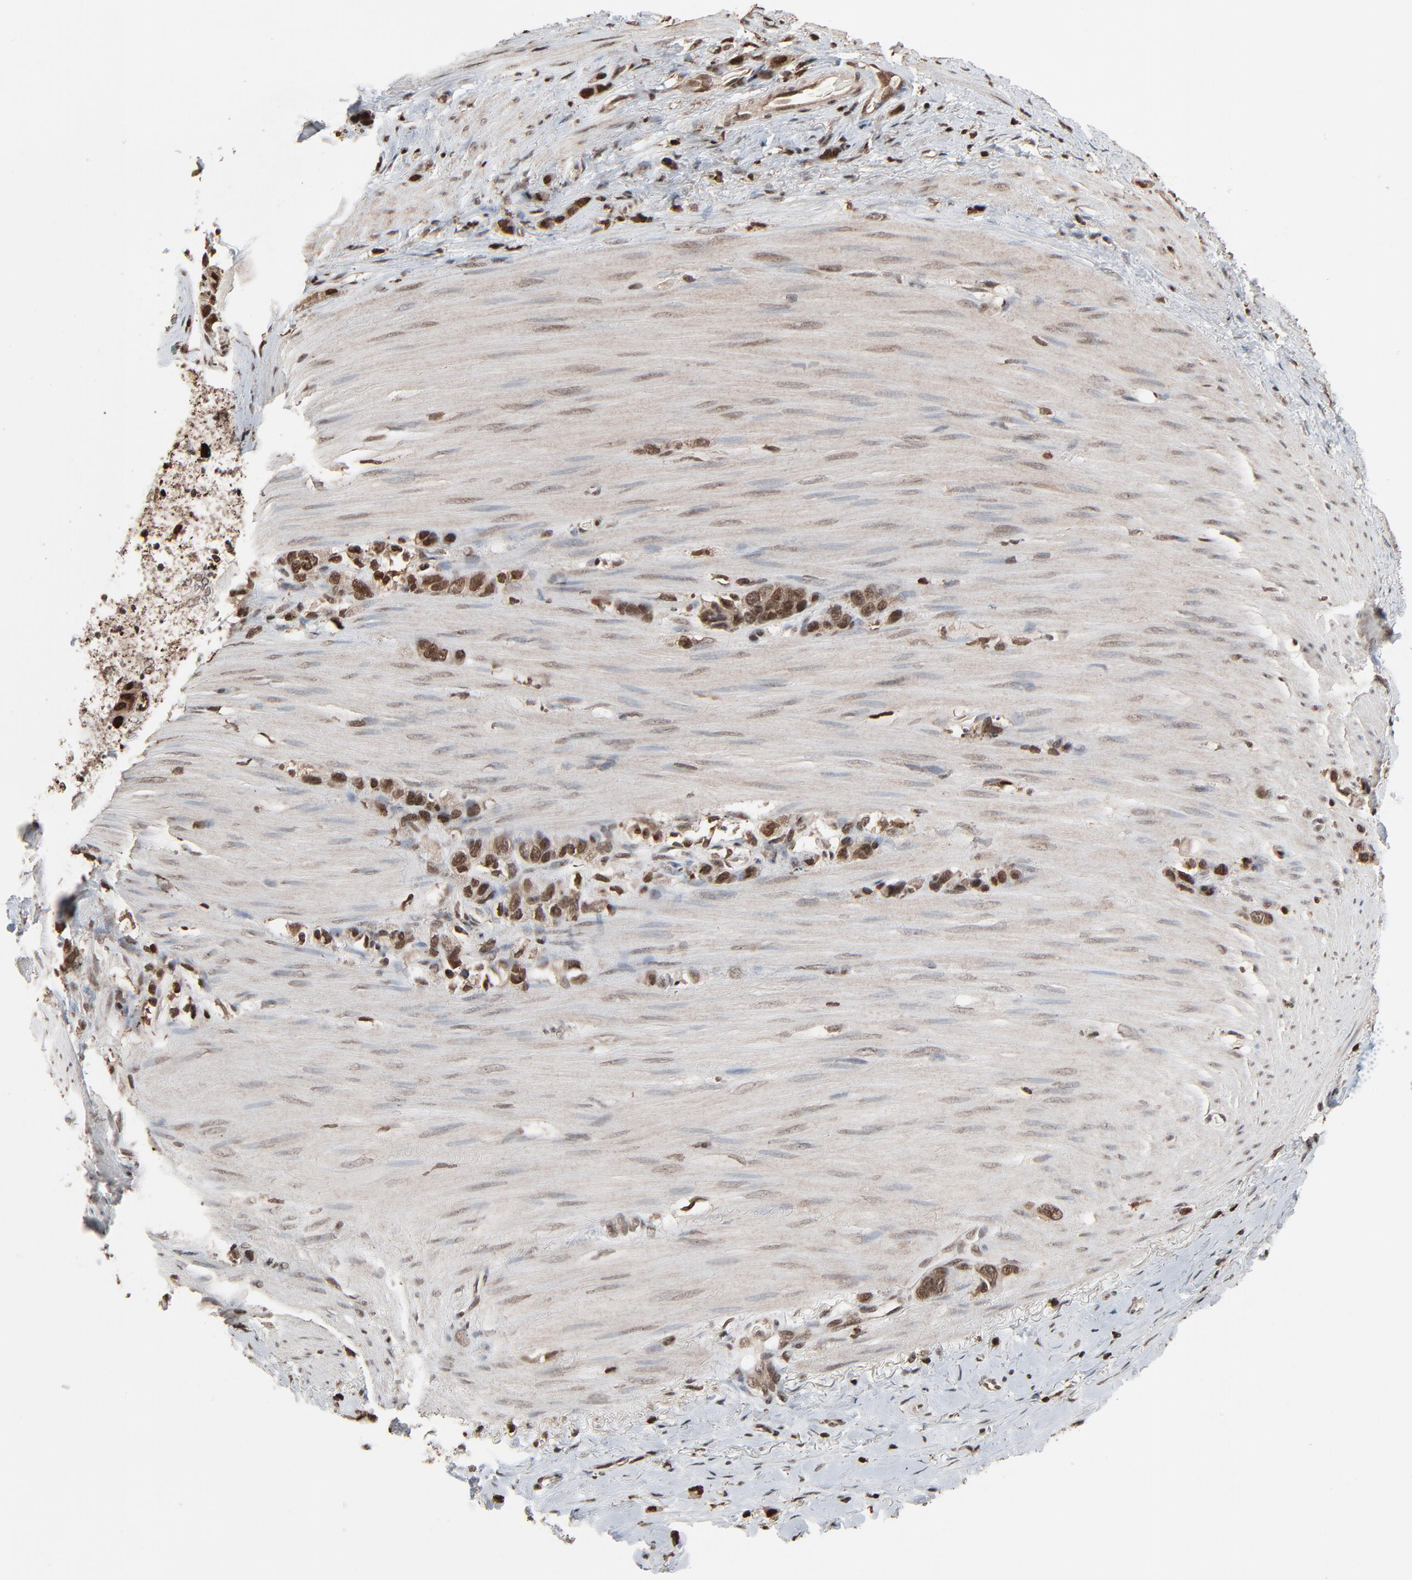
{"staining": {"intensity": "strong", "quantity": ">75%", "location": "nuclear"}, "tissue": "stomach cancer", "cell_type": "Tumor cells", "image_type": "cancer", "snomed": [{"axis": "morphology", "description": "Normal tissue, NOS"}, {"axis": "morphology", "description": "Adenocarcinoma, NOS"}, {"axis": "morphology", "description": "Adenocarcinoma, High grade"}, {"axis": "topography", "description": "Stomach, upper"}, {"axis": "topography", "description": "Stomach"}], "caption": "The immunohistochemical stain labels strong nuclear expression in tumor cells of stomach adenocarcinoma (high-grade) tissue.", "gene": "RPS6KA3", "patient": {"sex": "female", "age": 65}}